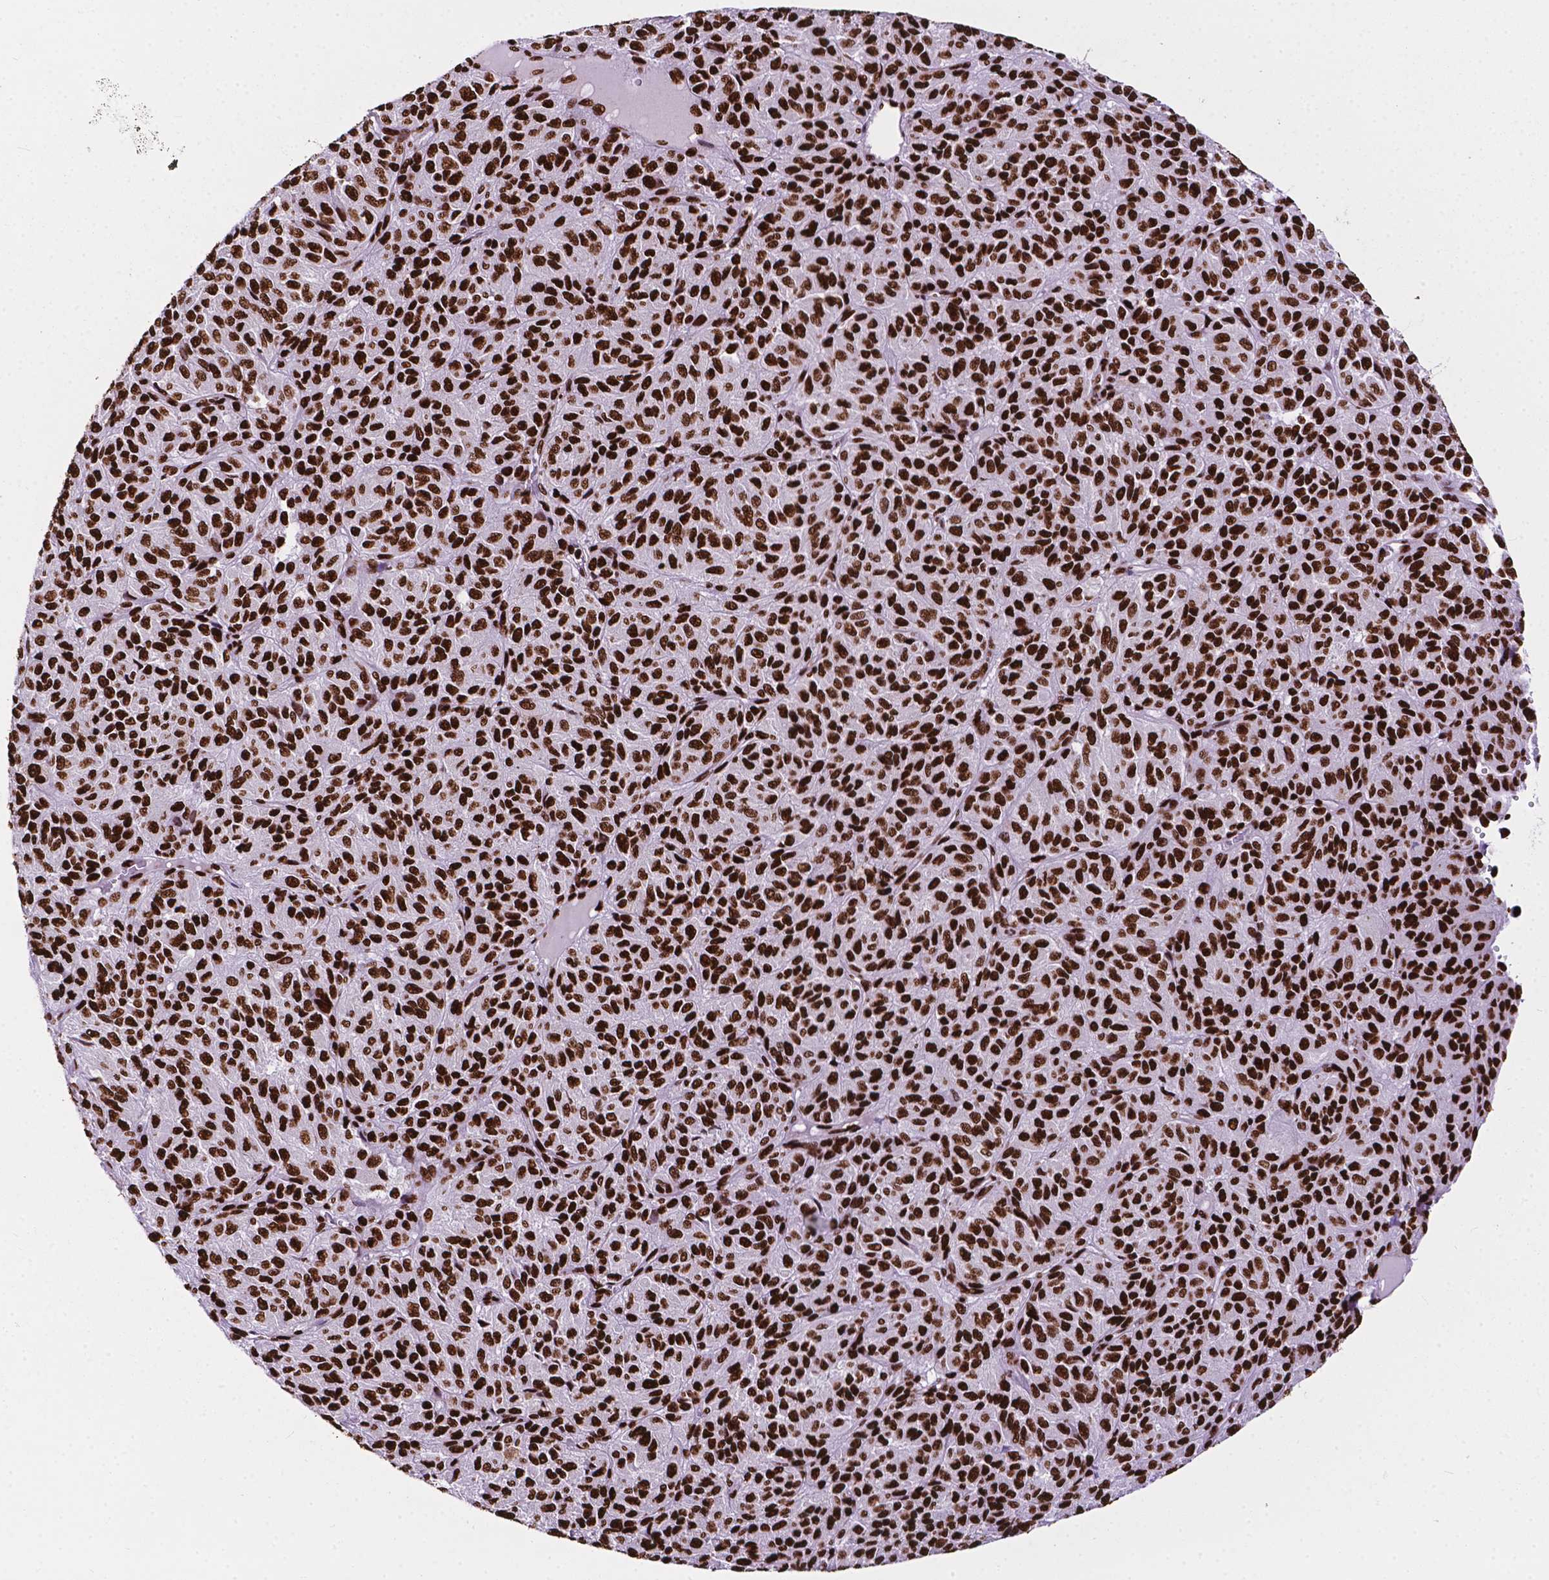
{"staining": {"intensity": "strong", "quantity": ">75%", "location": "nuclear"}, "tissue": "melanoma", "cell_type": "Tumor cells", "image_type": "cancer", "snomed": [{"axis": "morphology", "description": "Malignant melanoma, Metastatic site"}, {"axis": "topography", "description": "Brain"}], "caption": "Protein expression analysis of human malignant melanoma (metastatic site) reveals strong nuclear positivity in approximately >75% of tumor cells.", "gene": "SMIM5", "patient": {"sex": "female", "age": 56}}